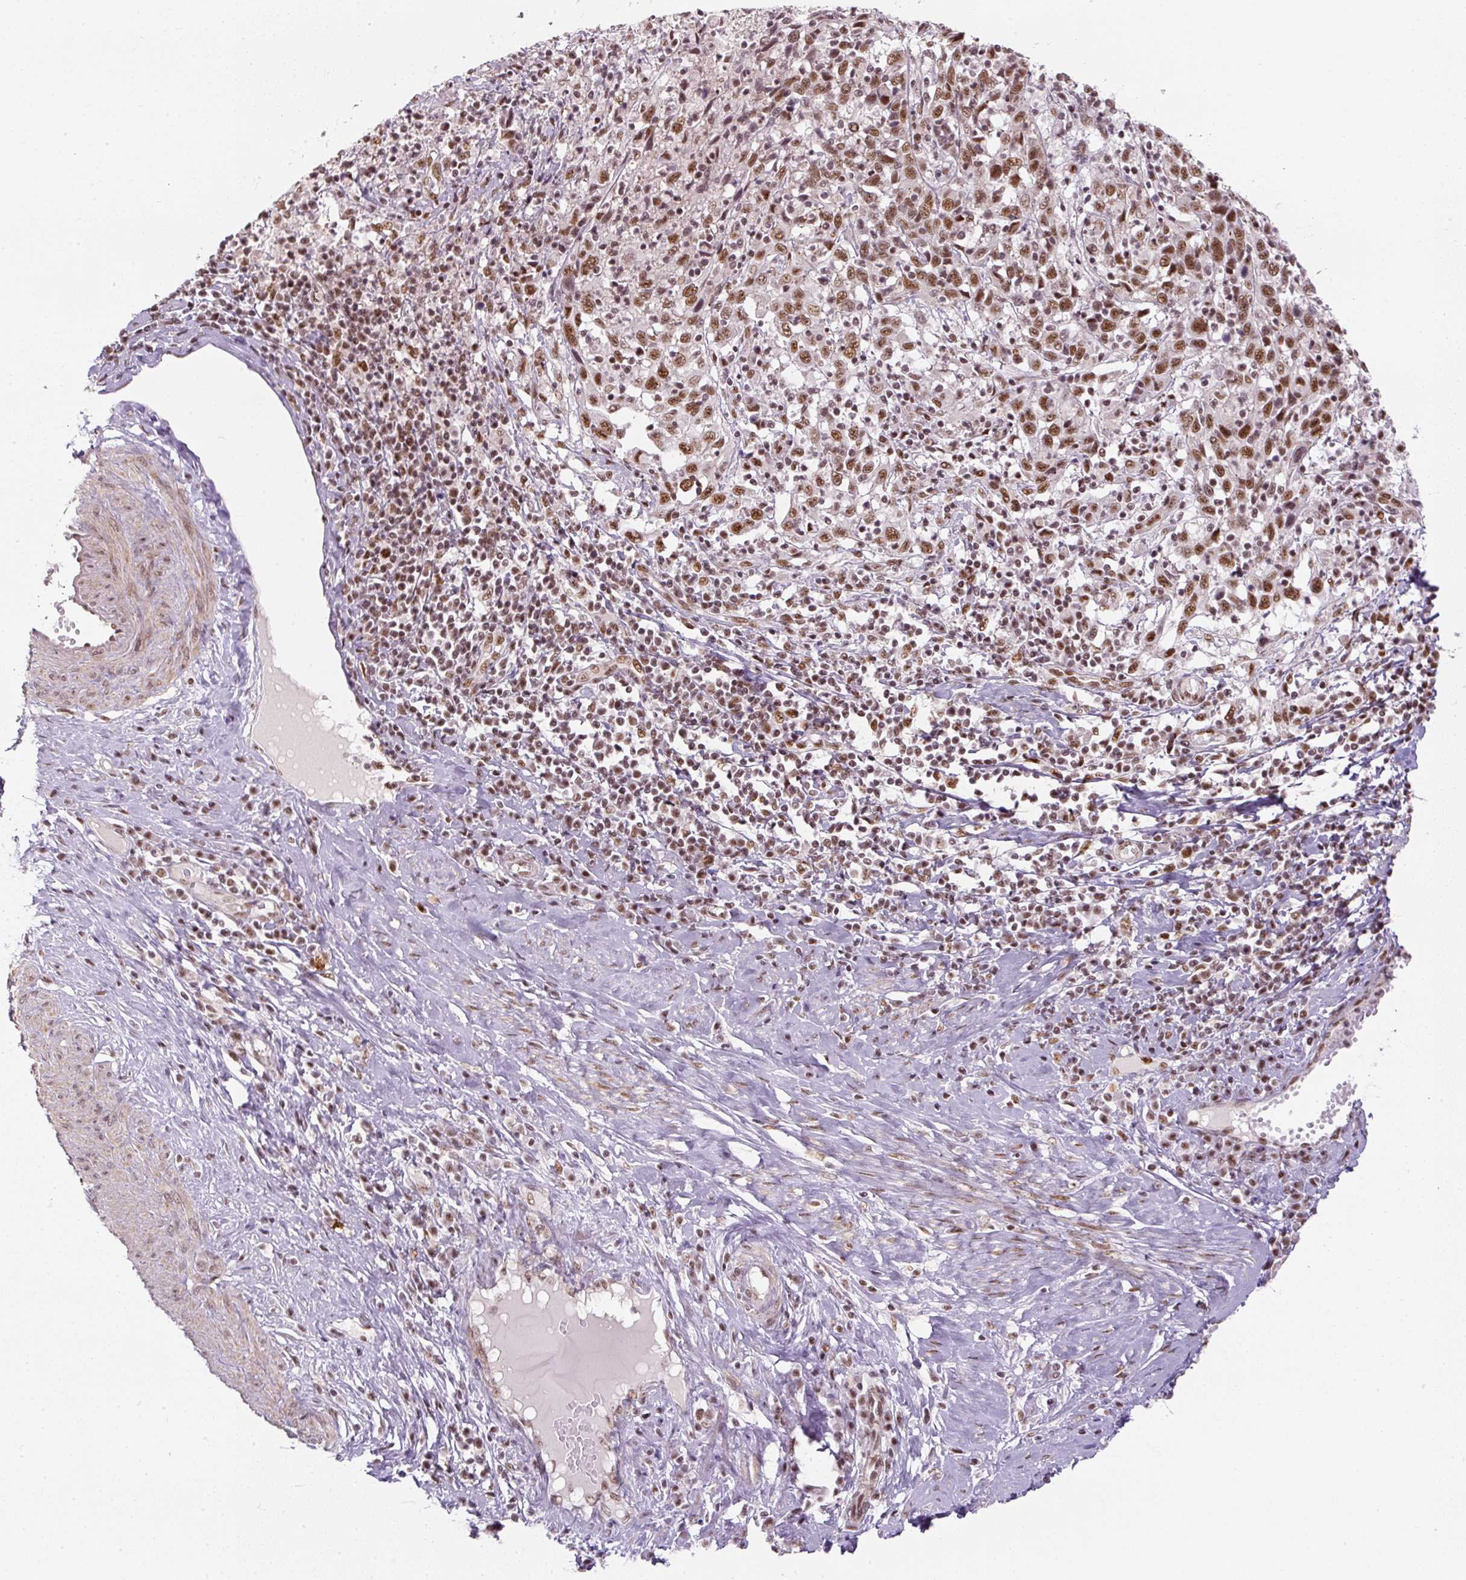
{"staining": {"intensity": "moderate", "quantity": ">75%", "location": "nuclear"}, "tissue": "cervical cancer", "cell_type": "Tumor cells", "image_type": "cancer", "snomed": [{"axis": "morphology", "description": "Squamous cell carcinoma, NOS"}, {"axis": "topography", "description": "Cervix"}], "caption": "Protein staining by IHC demonstrates moderate nuclear expression in about >75% of tumor cells in squamous cell carcinoma (cervical).", "gene": "U2AF2", "patient": {"sex": "female", "age": 46}}